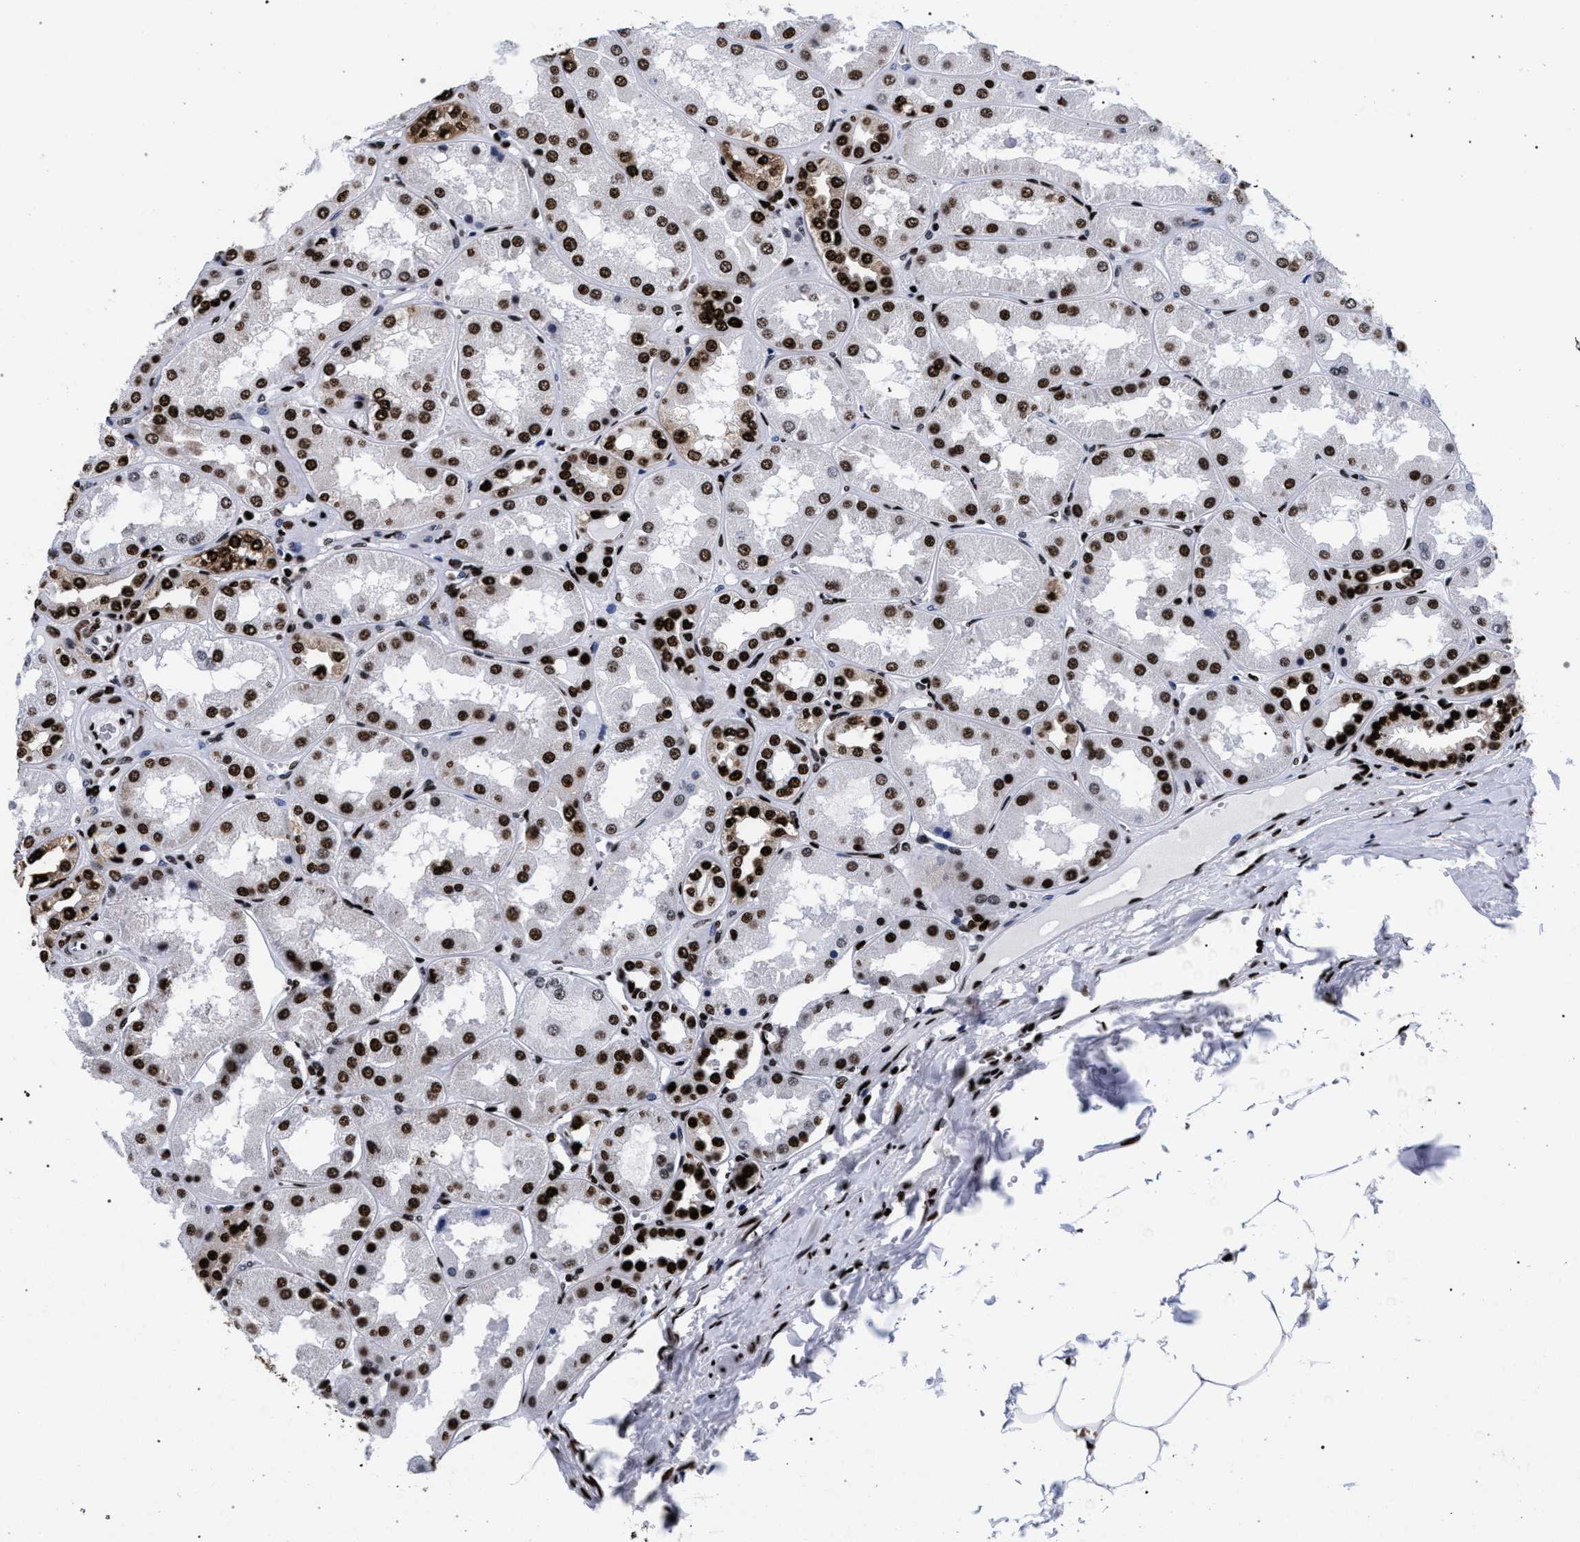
{"staining": {"intensity": "strong", "quantity": ">75%", "location": "nuclear"}, "tissue": "kidney", "cell_type": "Cells in glomeruli", "image_type": "normal", "snomed": [{"axis": "morphology", "description": "Normal tissue, NOS"}, {"axis": "topography", "description": "Kidney"}], "caption": "Cells in glomeruli show strong nuclear positivity in approximately >75% of cells in unremarkable kidney.", "gene": "HNRNPA1", "patient": {"sex": "female", "age": 56}}